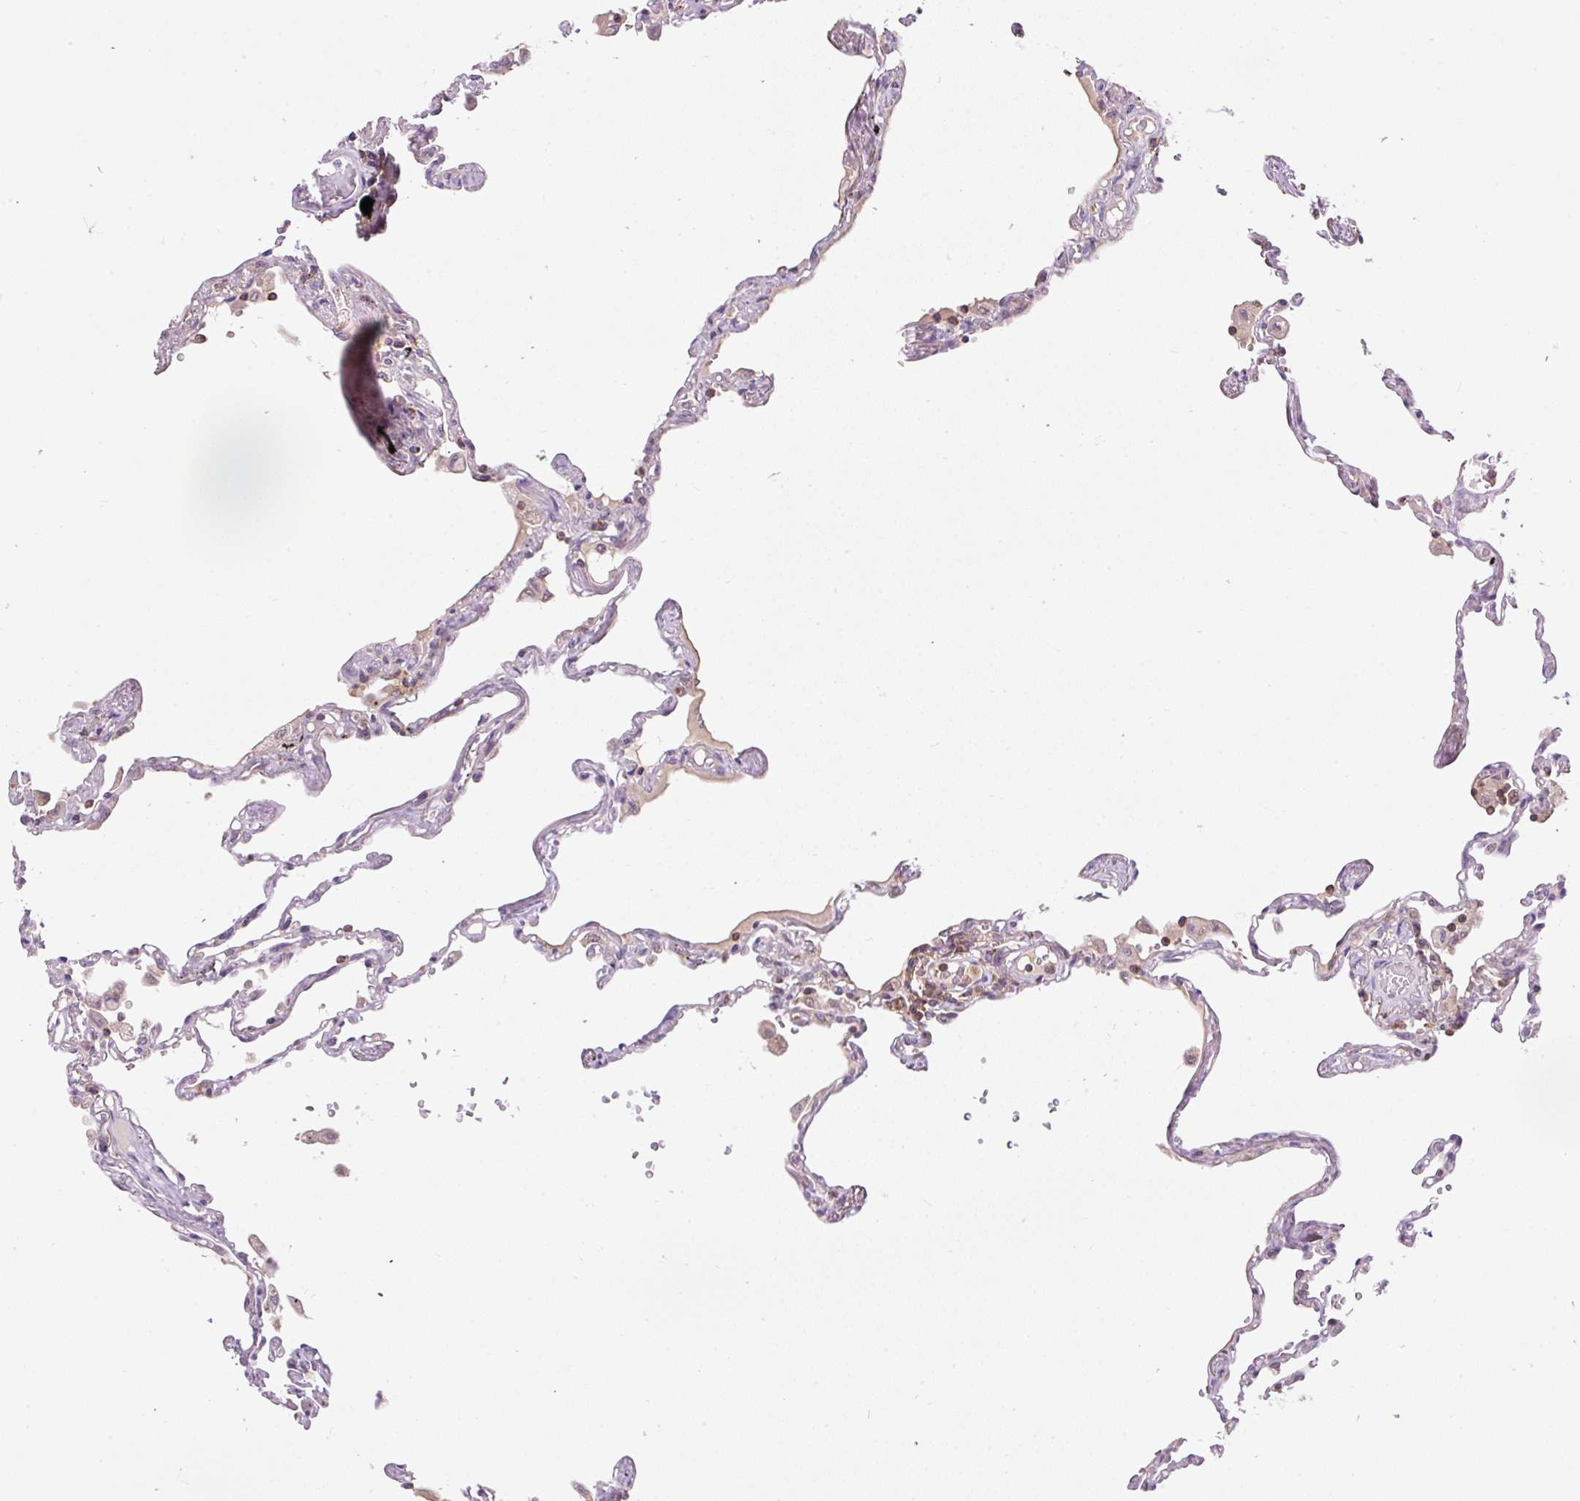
{"staining": {"intensity": "negative", "quantity": "none", "location": "none"}, "tissue": "lung", "cell_type": "Alveolar cells", "image_type": "normal", "snomed": [{"axis": "morphology", "description": "Normal tissue, NOS"}, {"axis": "topography", "description": "Lung"}], "caption": "An immunohistochemistry (IHC) histopathology image of benign lung is shown. There is no staining in alveolar cells of lung.", "gene": "CARD11", "patient": {"sex": "female", "age": 67}}